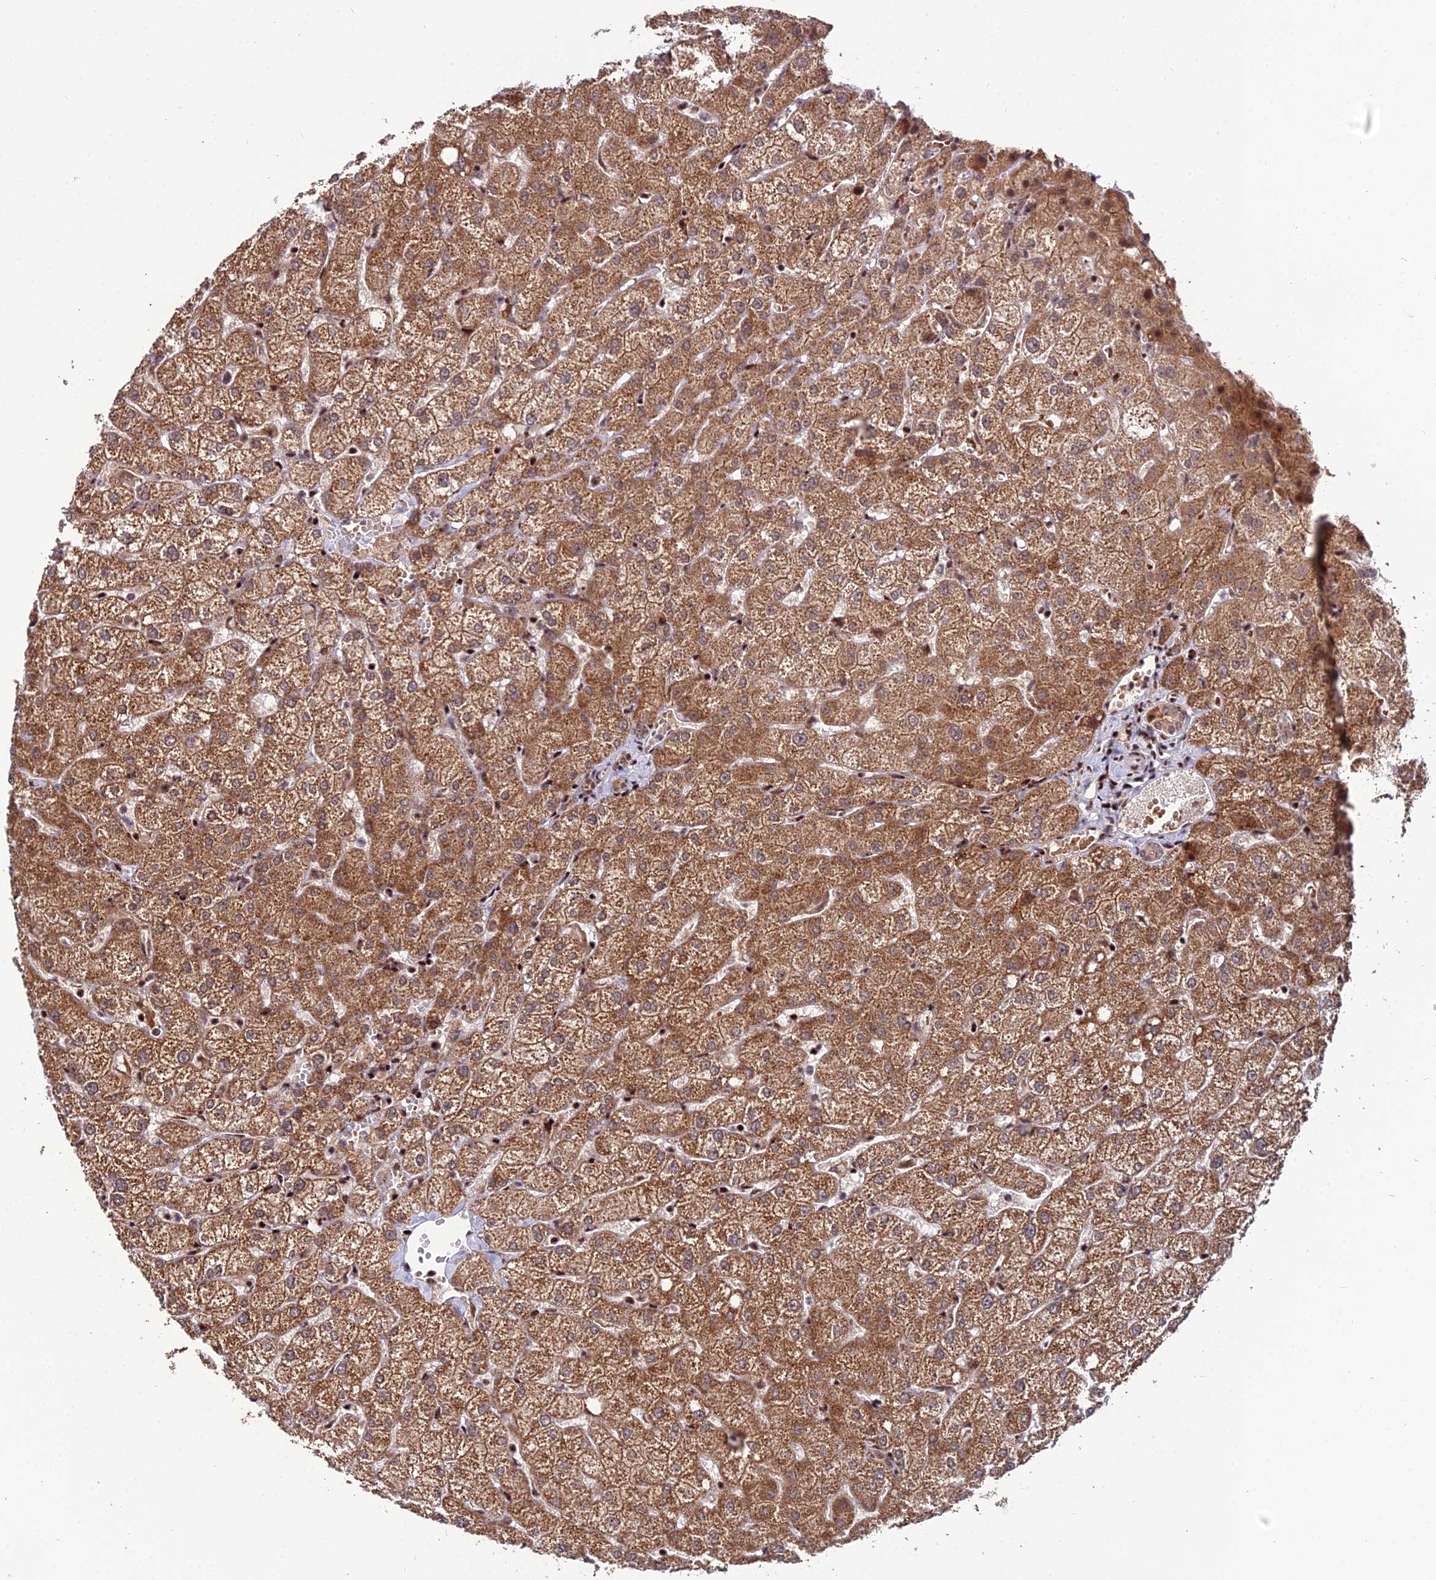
{"staining": {"intensity": "moderate", "quantity": ">75%", "location": "cytoplasmic/membranous,nuclear"}, "tissue": "liver", "cell_type": "Cholangiocytes", "image_type": "normal", "snomed": [{"axis": "morphology", "description": "Normal tissue, NOS"}, {"axis": "topography", "description": "Liver"}], "caption": "Unremarkable liver was stained to show a protein in brown. There is medium levels of moderate cytoplasmic/membranous,nuclear positivity in about >75% of cholangiocytes. The protein of interest is stained brown, and the nuclei are stained in blue (DAB (3,3'-diaminobenzidine) IHC with brightfield microscopy, high magnification).", "gene": "CIB3", "patient": {"sex": "female", "age": 54}}